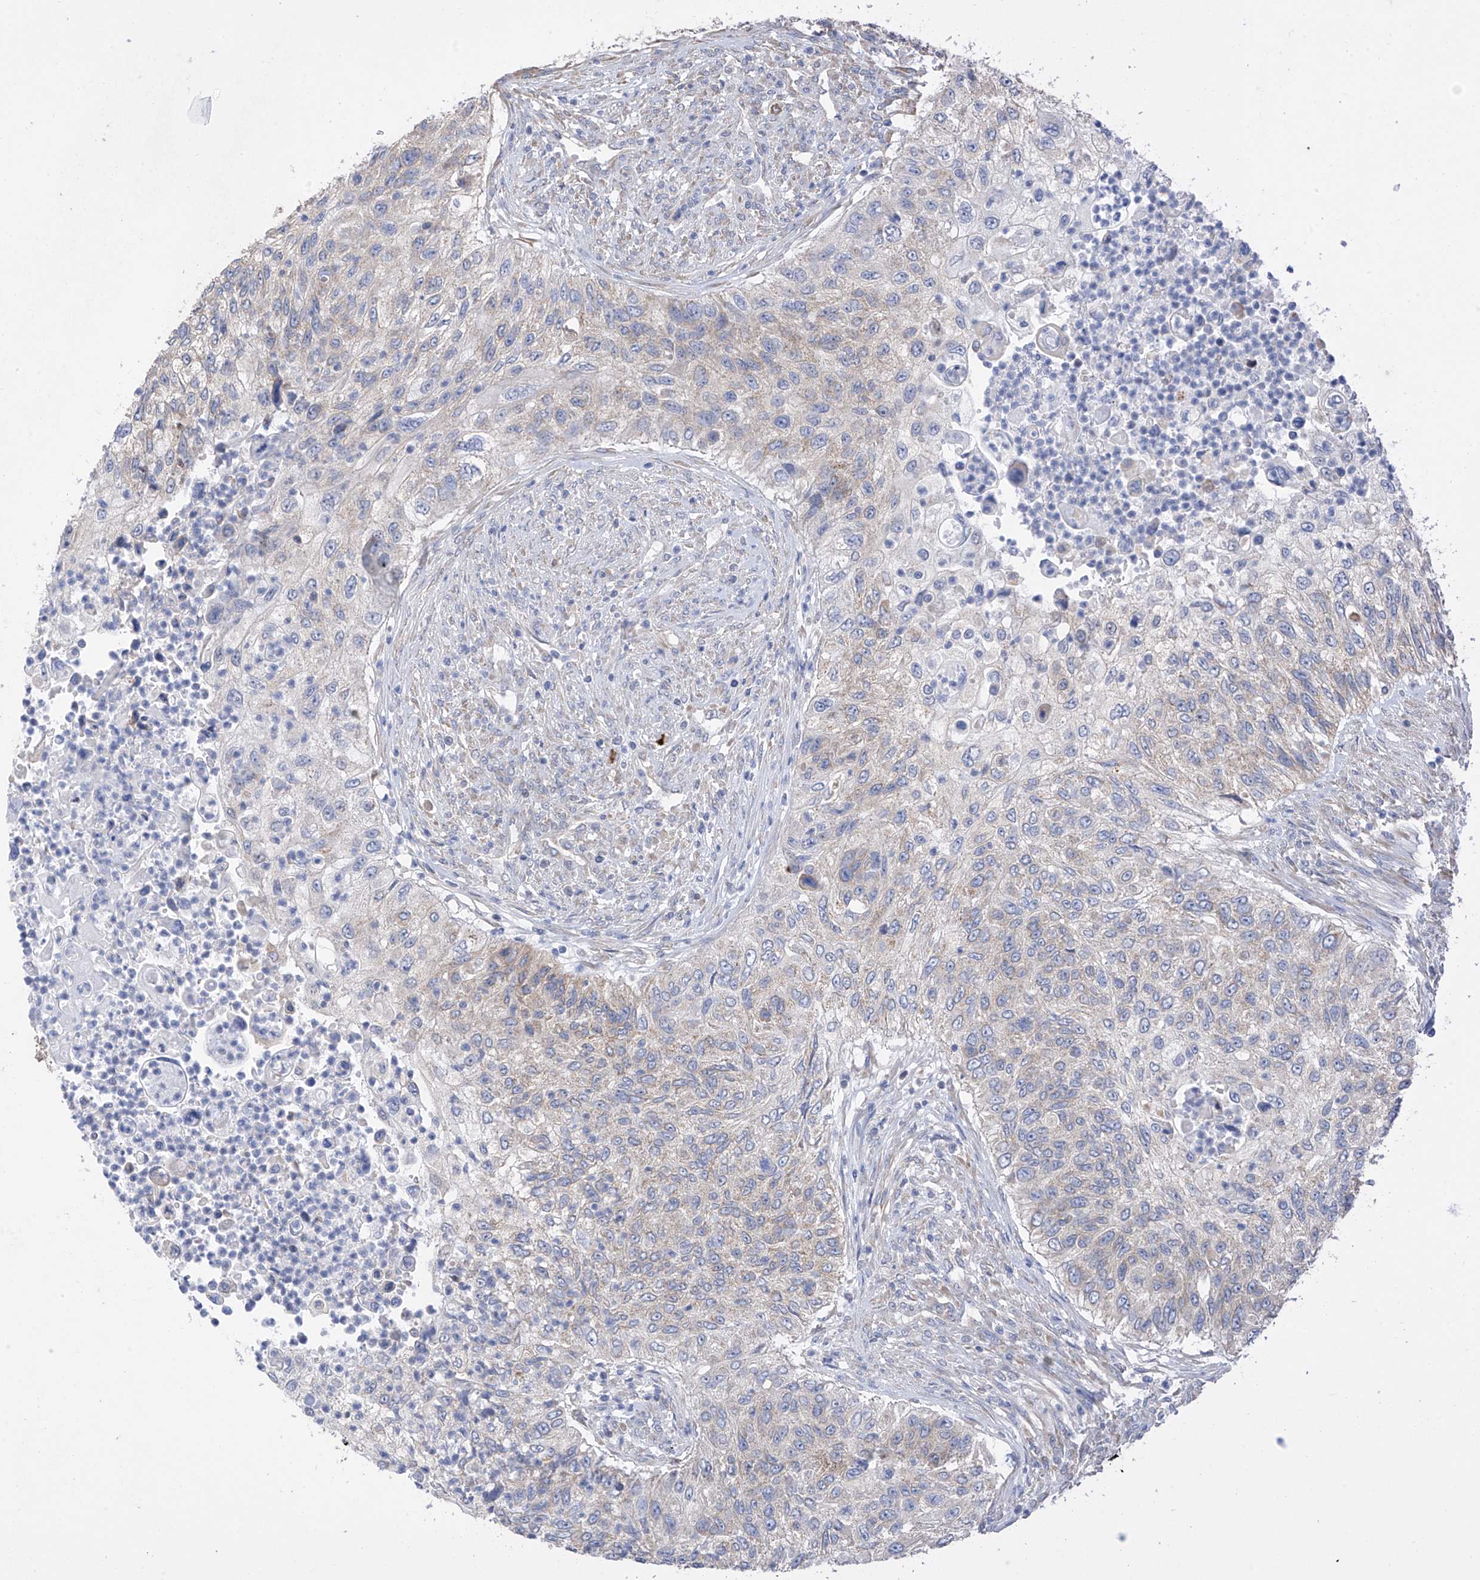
{"staining": {"intensity": "negative", "quantity": "none", "location": "none"}, "tissue": "urothelial cancer", "cell_type": "Tumor cells", "image_type": "cancer", "snomed": [{"axis": "morphology", "description": "Urothelial carcinoma, High grade"}, {"axis": "topography", "description": "Urinary bladder"}], "caption": "Tumor cells are negative for brown protein staining in urothelial cancer.", "gene": "REC8", "patient": {"sex": "female", "age": 60}}